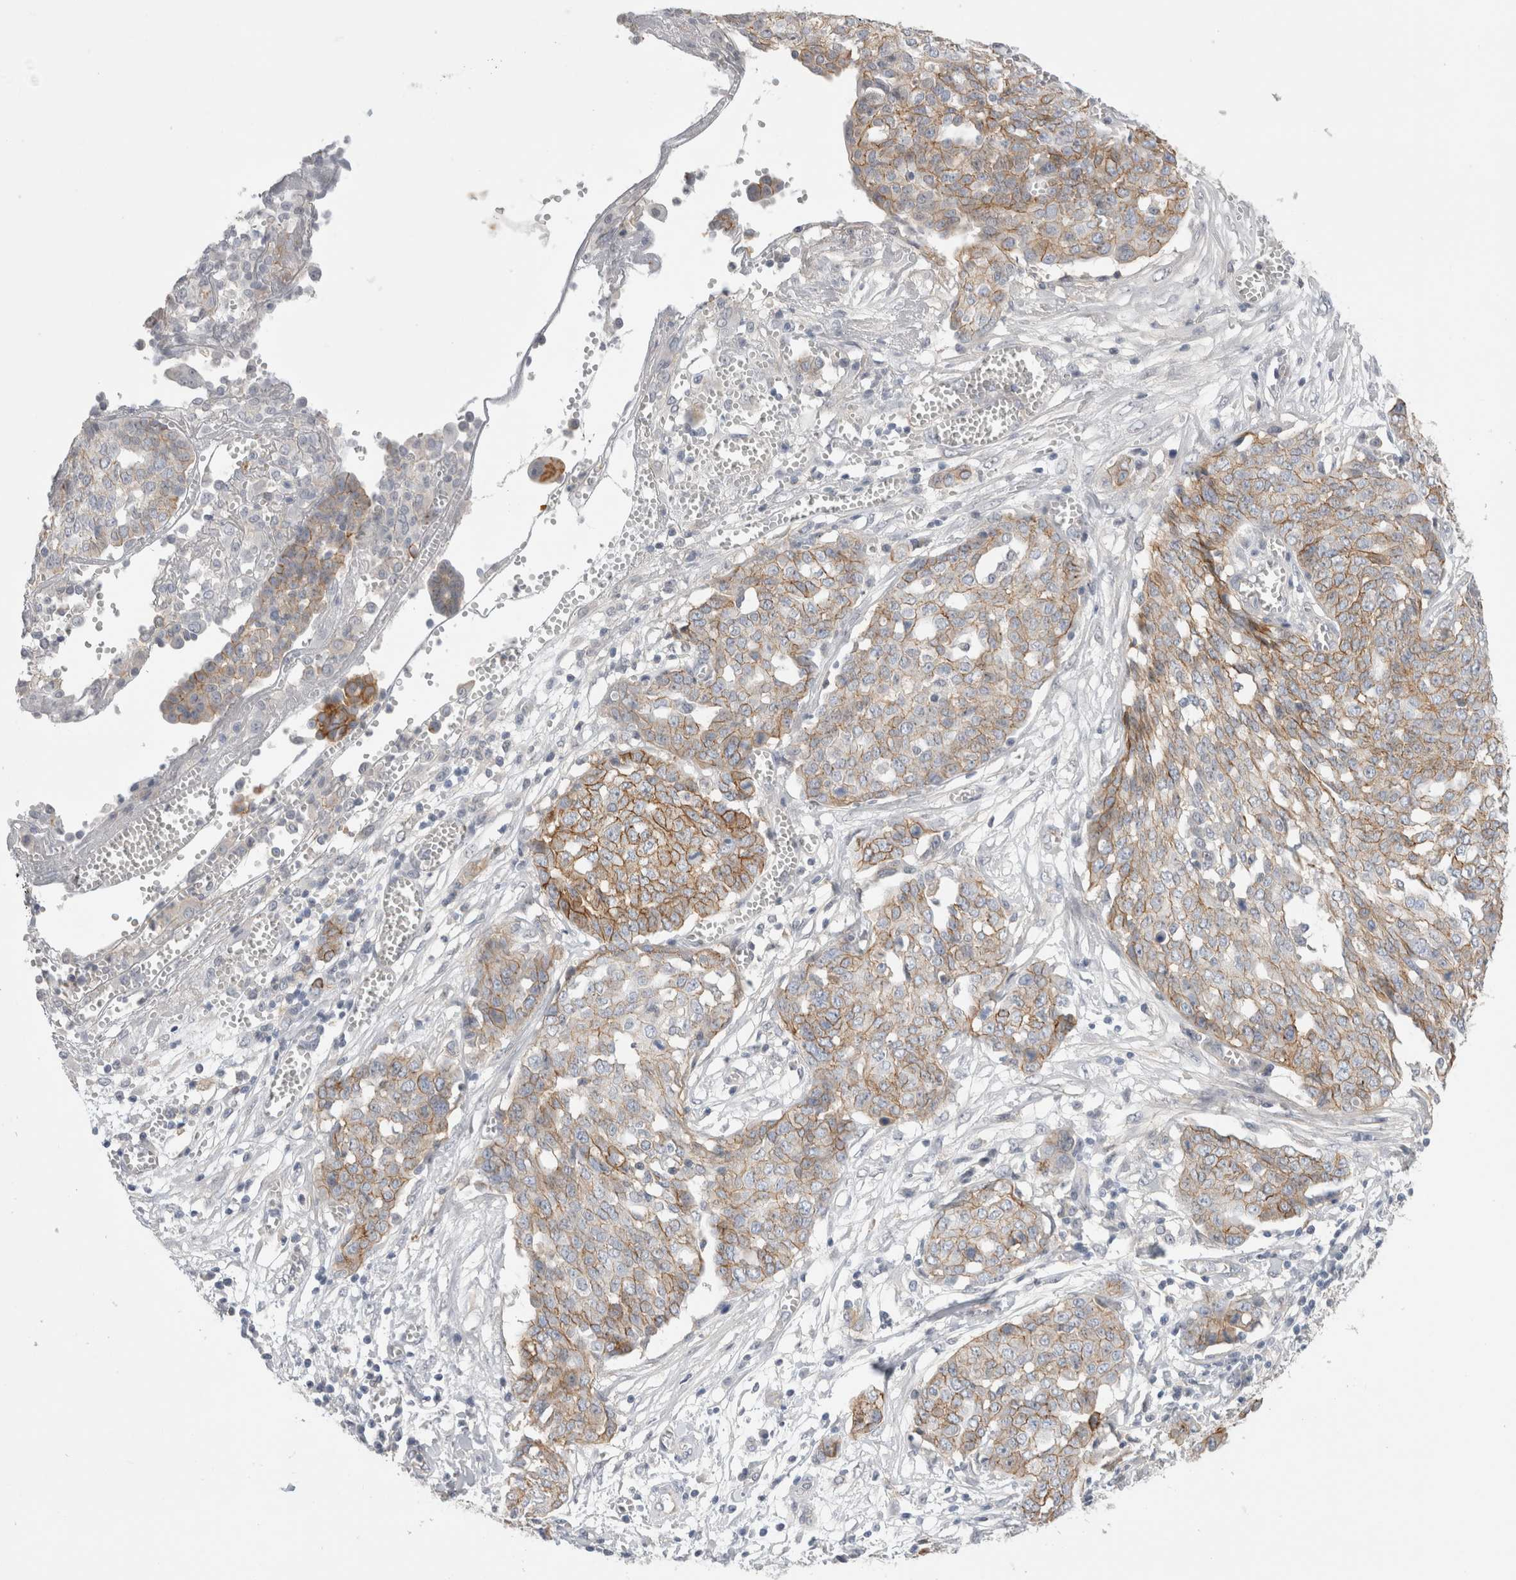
{"staining": {"intensity": "moderate", "quantity": "25%-75%", "location": "cytoplasmic/membranous"}, "tissue": "ovarian cancer", "cell_type": "Tumor cells", "image_type": "cancer", "snomed": [{"axis": "morphology", "description": "Cystadenocarcinoma, serous, NOS"}, {"axis": "topography", "description": "Soft tissue"}, {"axis": "topography", "description": "Ovary"}], "caption": "Immunohistochemical staining of serous cystadenocarcinoma (ovarian) displays moderate cytoplasmic/membranous protein positivity in about 25%-75% of tumor cells. (DAB (3,3'-diaminobenzidine) = brown stain, brightfield microscopy at high magnification).", "gene": "VANGL1", "patient": {"sex": "female", "age": 57}}